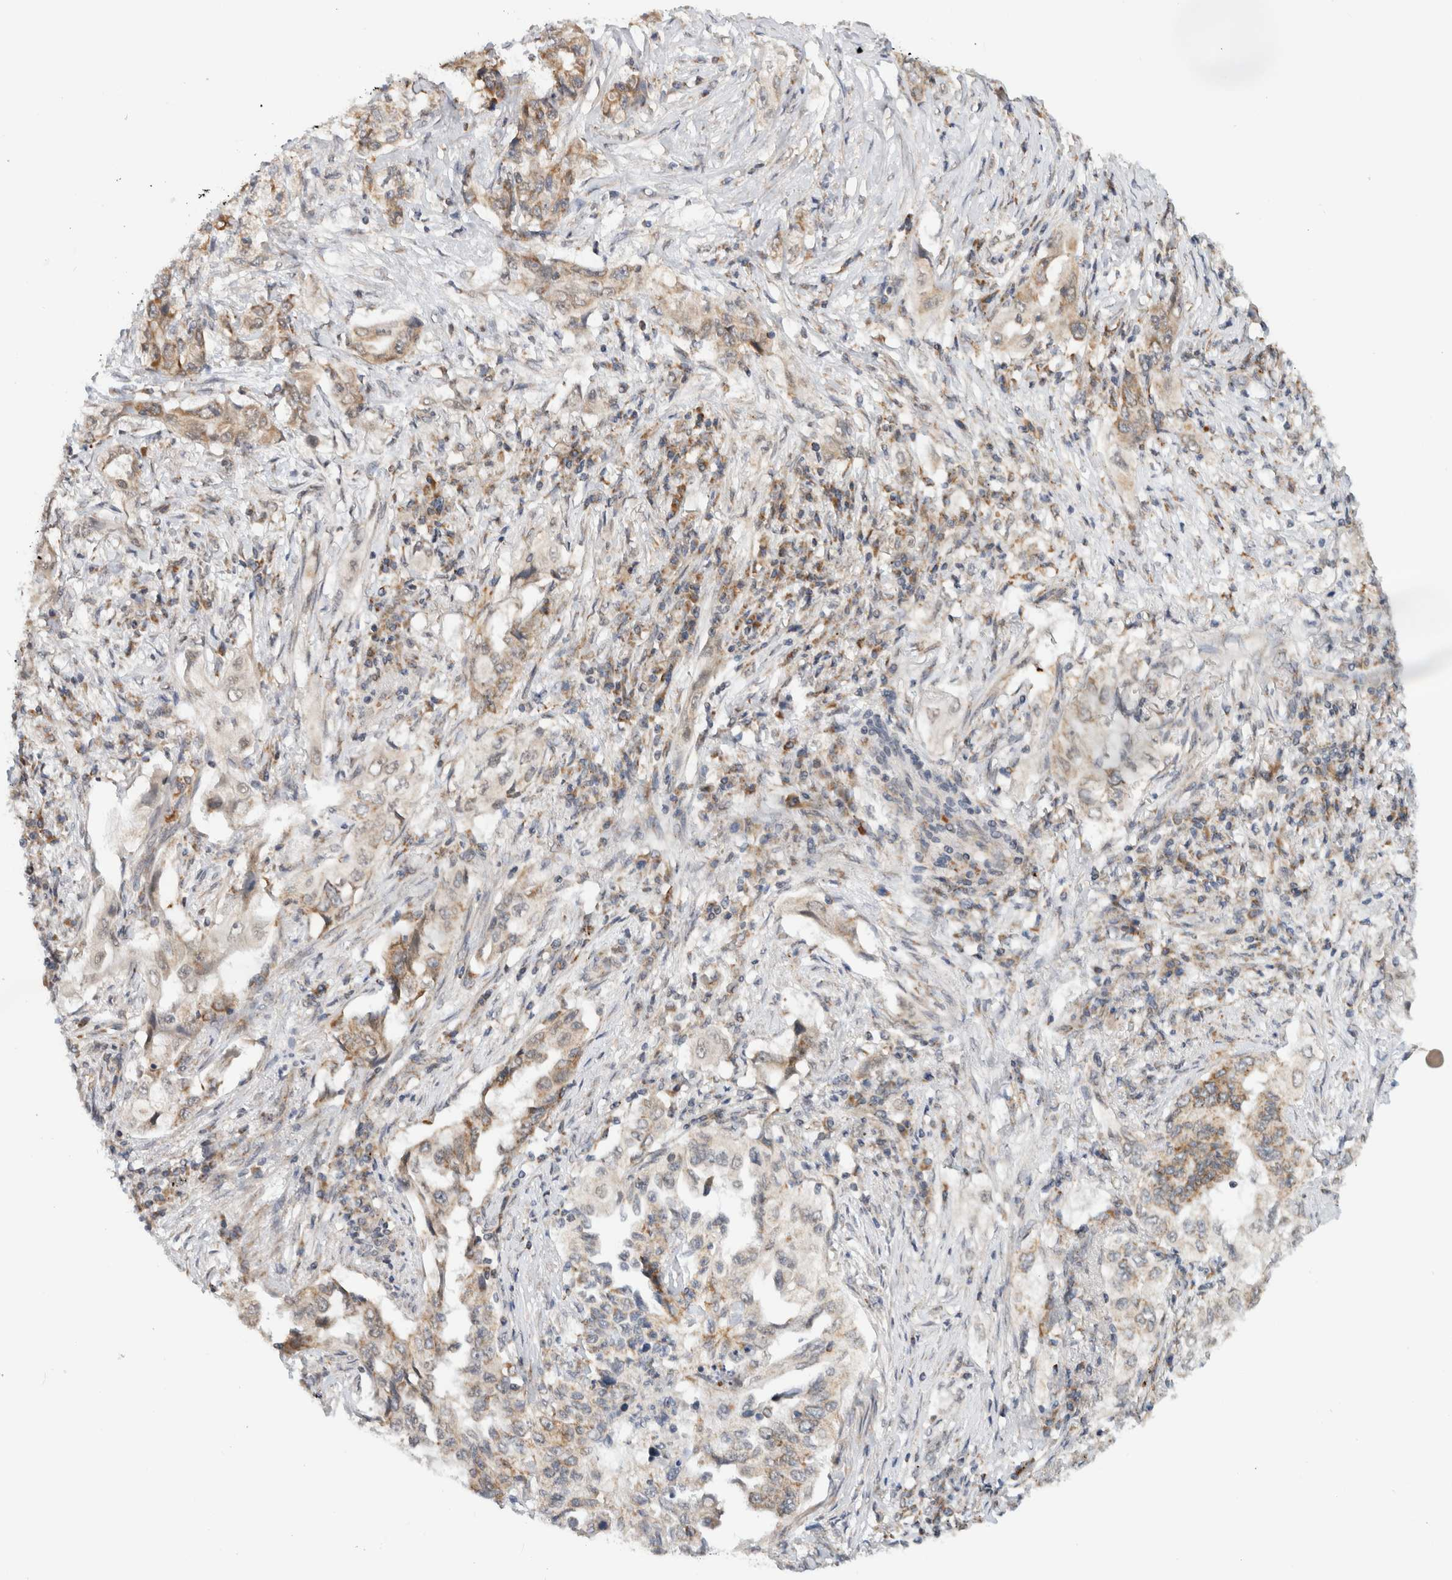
{"staining": {"intensity": "weak", "quantity": ">75%", "location": "cytoplasmic/membranous"}, "tissue": "lung cancer", "cell_type": "Tumor cells", "image_type": "cancer", "snomed": [{"axis": "morphology", "description": "Adenocarcinoma, NOS"}, {"axis": "topography", "description": "Lung"}], "caption": "Immunohistochemical staining of lung adenocarcinoma displays weak cytoplasmic/membranous protein expression in approximately >75% of tumor cells.", "gene": "CMC2", "patient": {"sex": "female", "age": 51}}